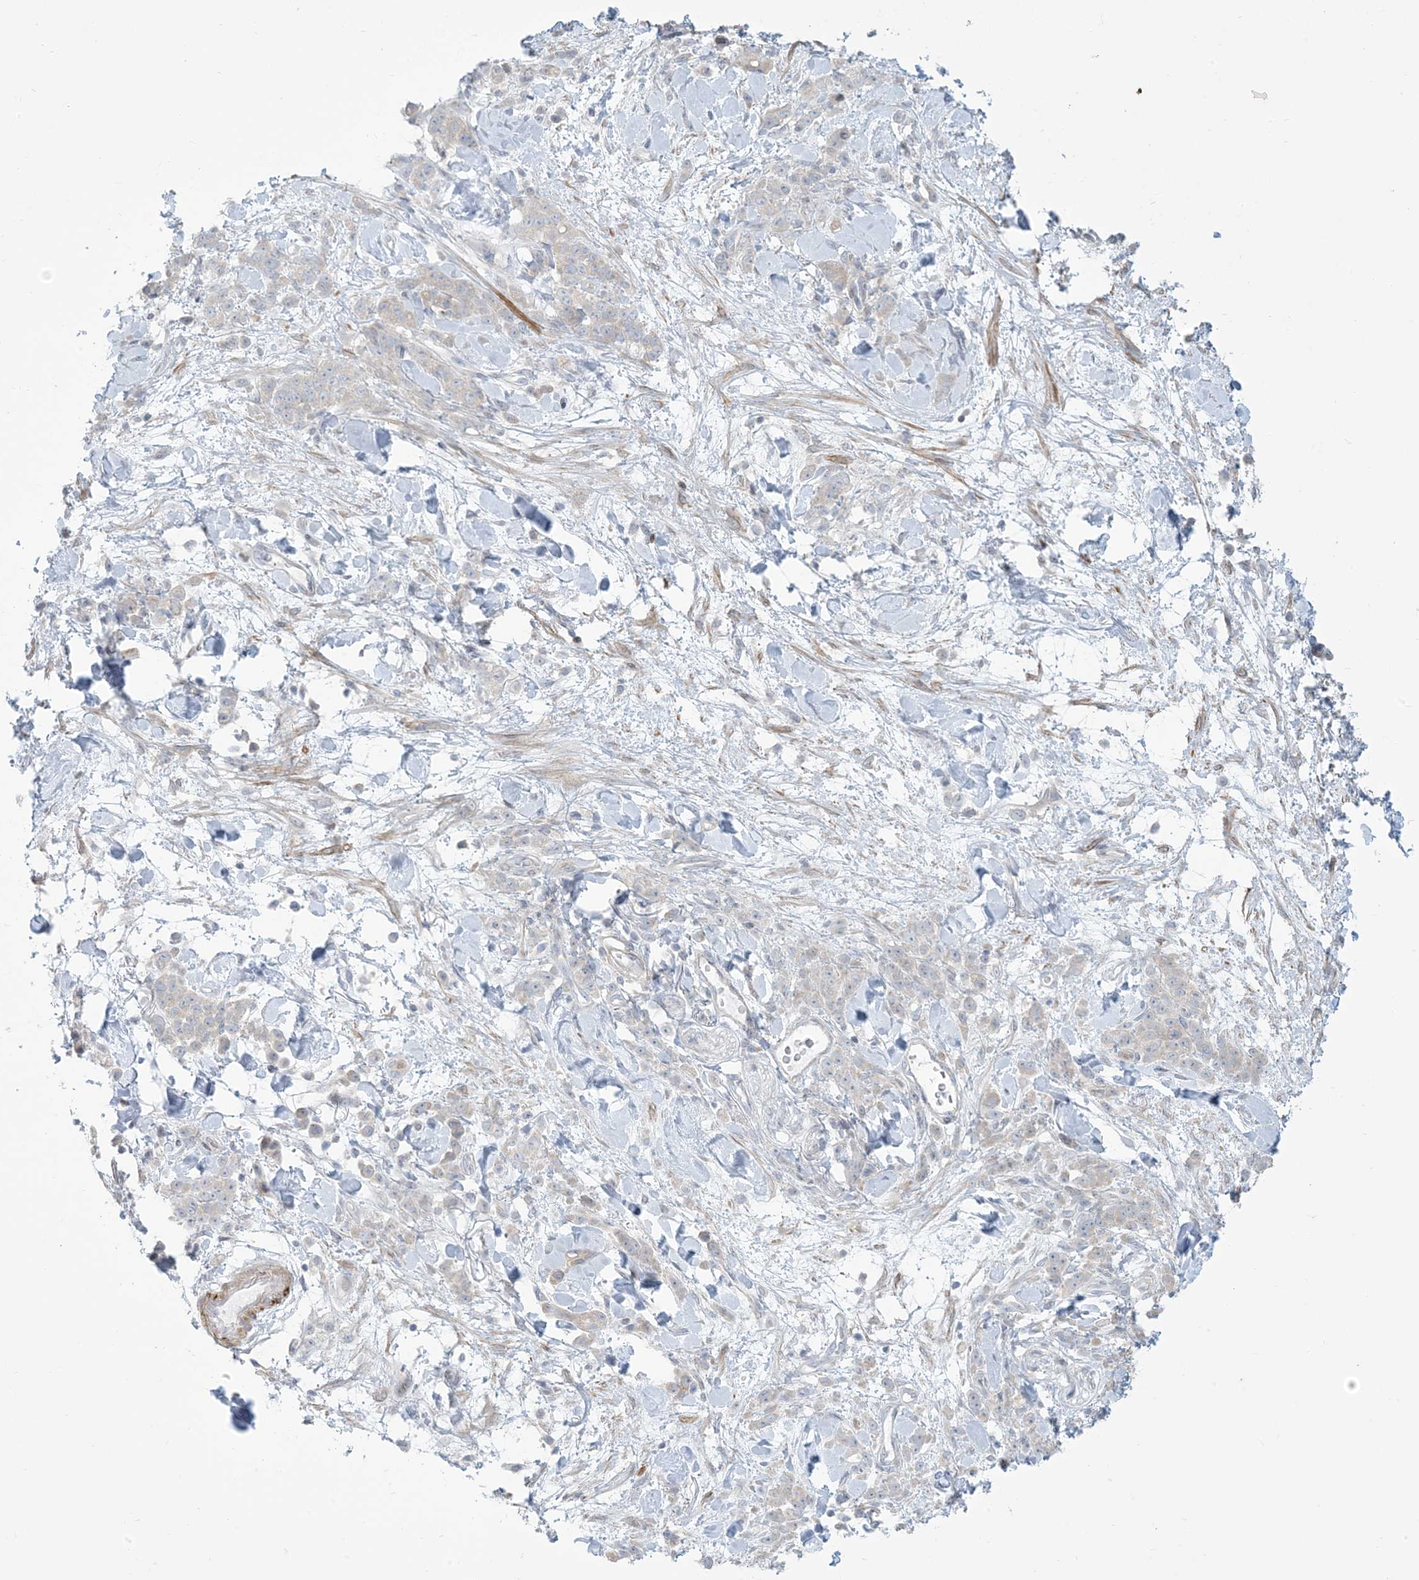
{"staining": {"intensity": "negative", "quantity": "none", "location": "none"}, "tissue": "stomach cancer", "cell_type": "Tumor cells", "image_type": "cancer", "snomed": [{"axis": "morphology", "description": "Normal tissue, NOS"}, {"axis": "morphology", "description": "Adenocarcinoma, NOS"}, {"axis": "topography", "description": "Stomach"}], "caption": "Tumor cells are negative for protein expression in human adenocarcinoma (stomach).", "gene": "AFTPH", "patient": {"sex": "male", "age": 82}}